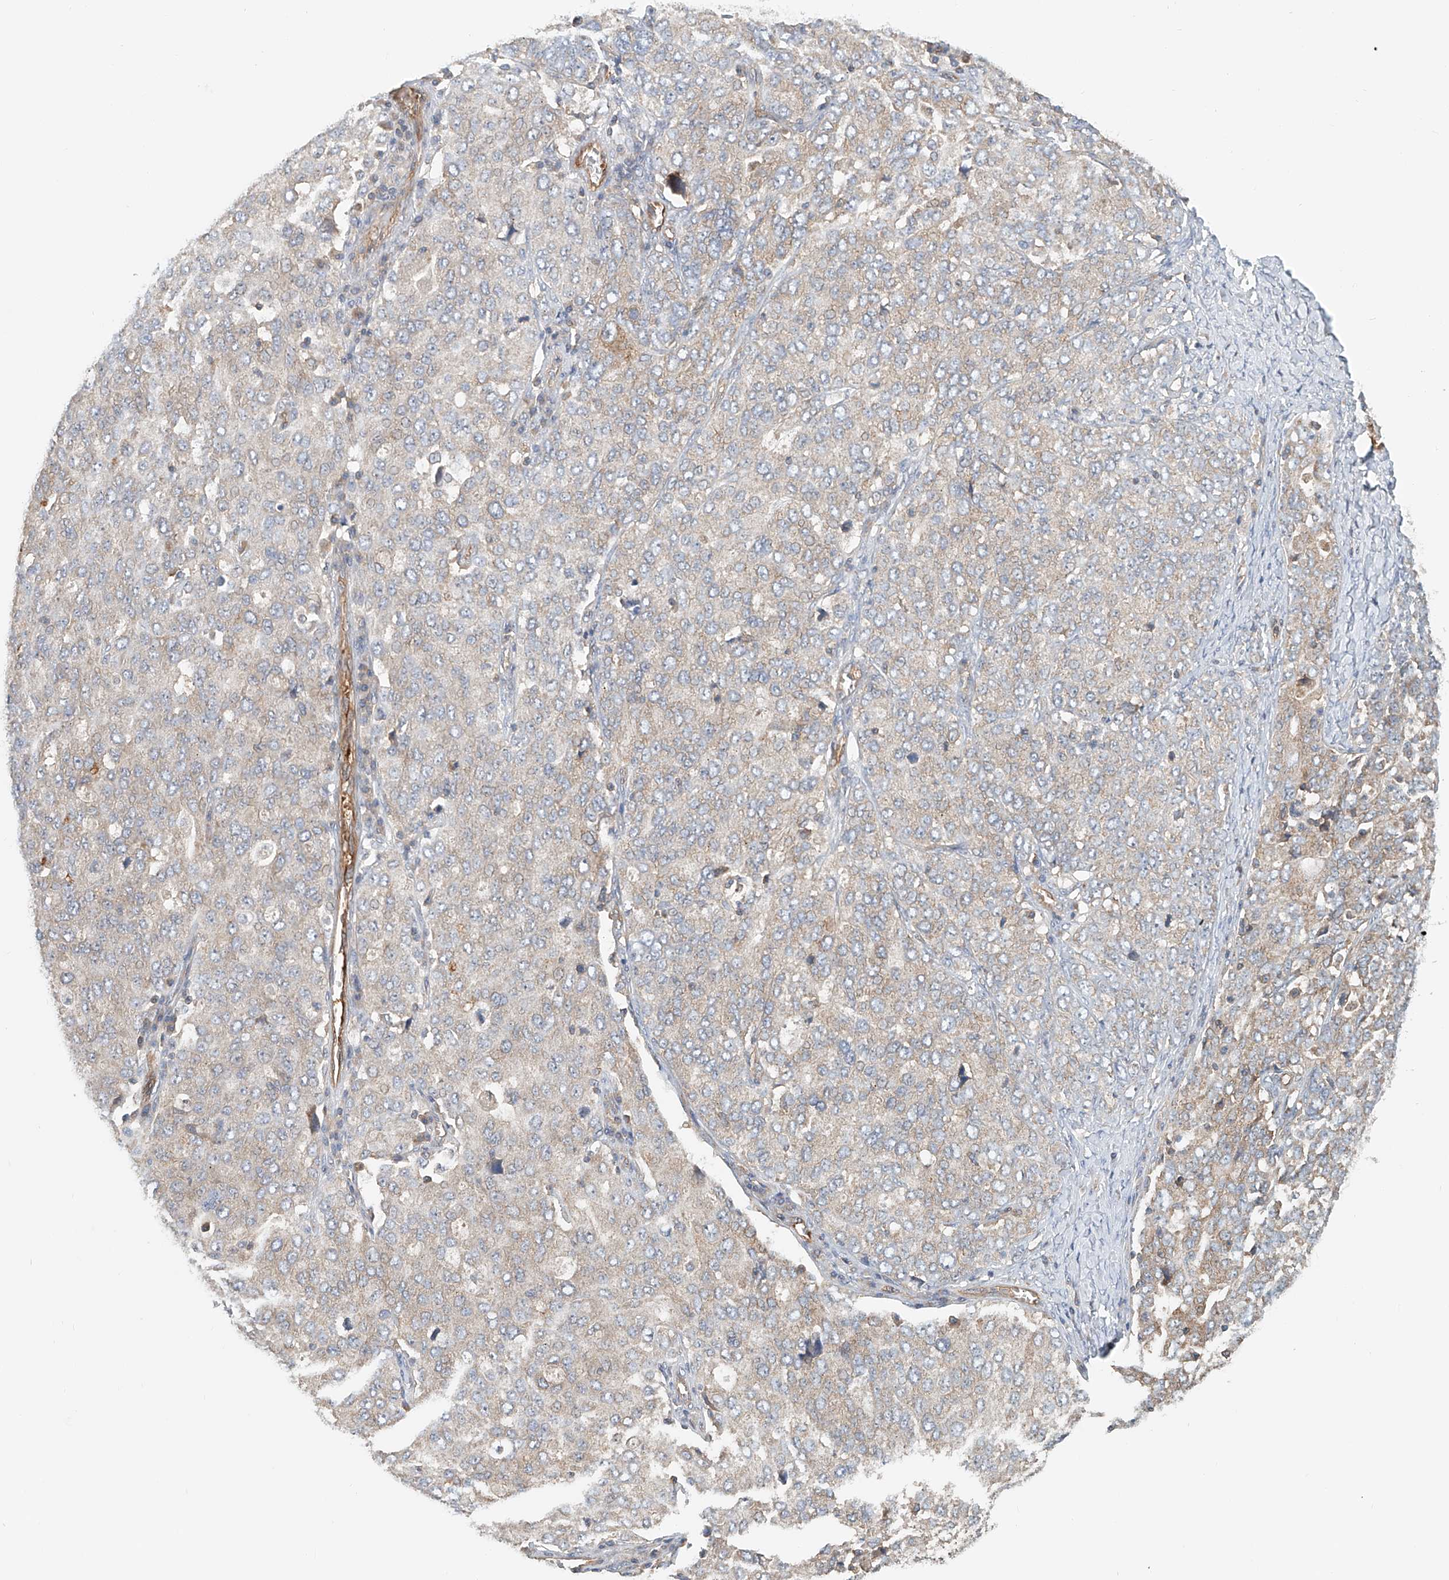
{"staining": {"intensity": "moderate", "quantity": "<25%", "location": "cytoplasmic/membranous"}, "tissue": "ovarian cancer", "cell_type": "Tumor cells", "image_type": "cancer", "snomed": [{"axis": "morphology", "description": "Carcinoma, endometroid"}, {"axis": "topography", "description": "Ovary"}], "caption": "Ovarian cancer (endometroid carcinoma) stained for a protein displays moderate cytoplasmic/membranous positivity in tumor cells.", "gene": "FRYL", "patient": {"sex": "female", "age": 62}}